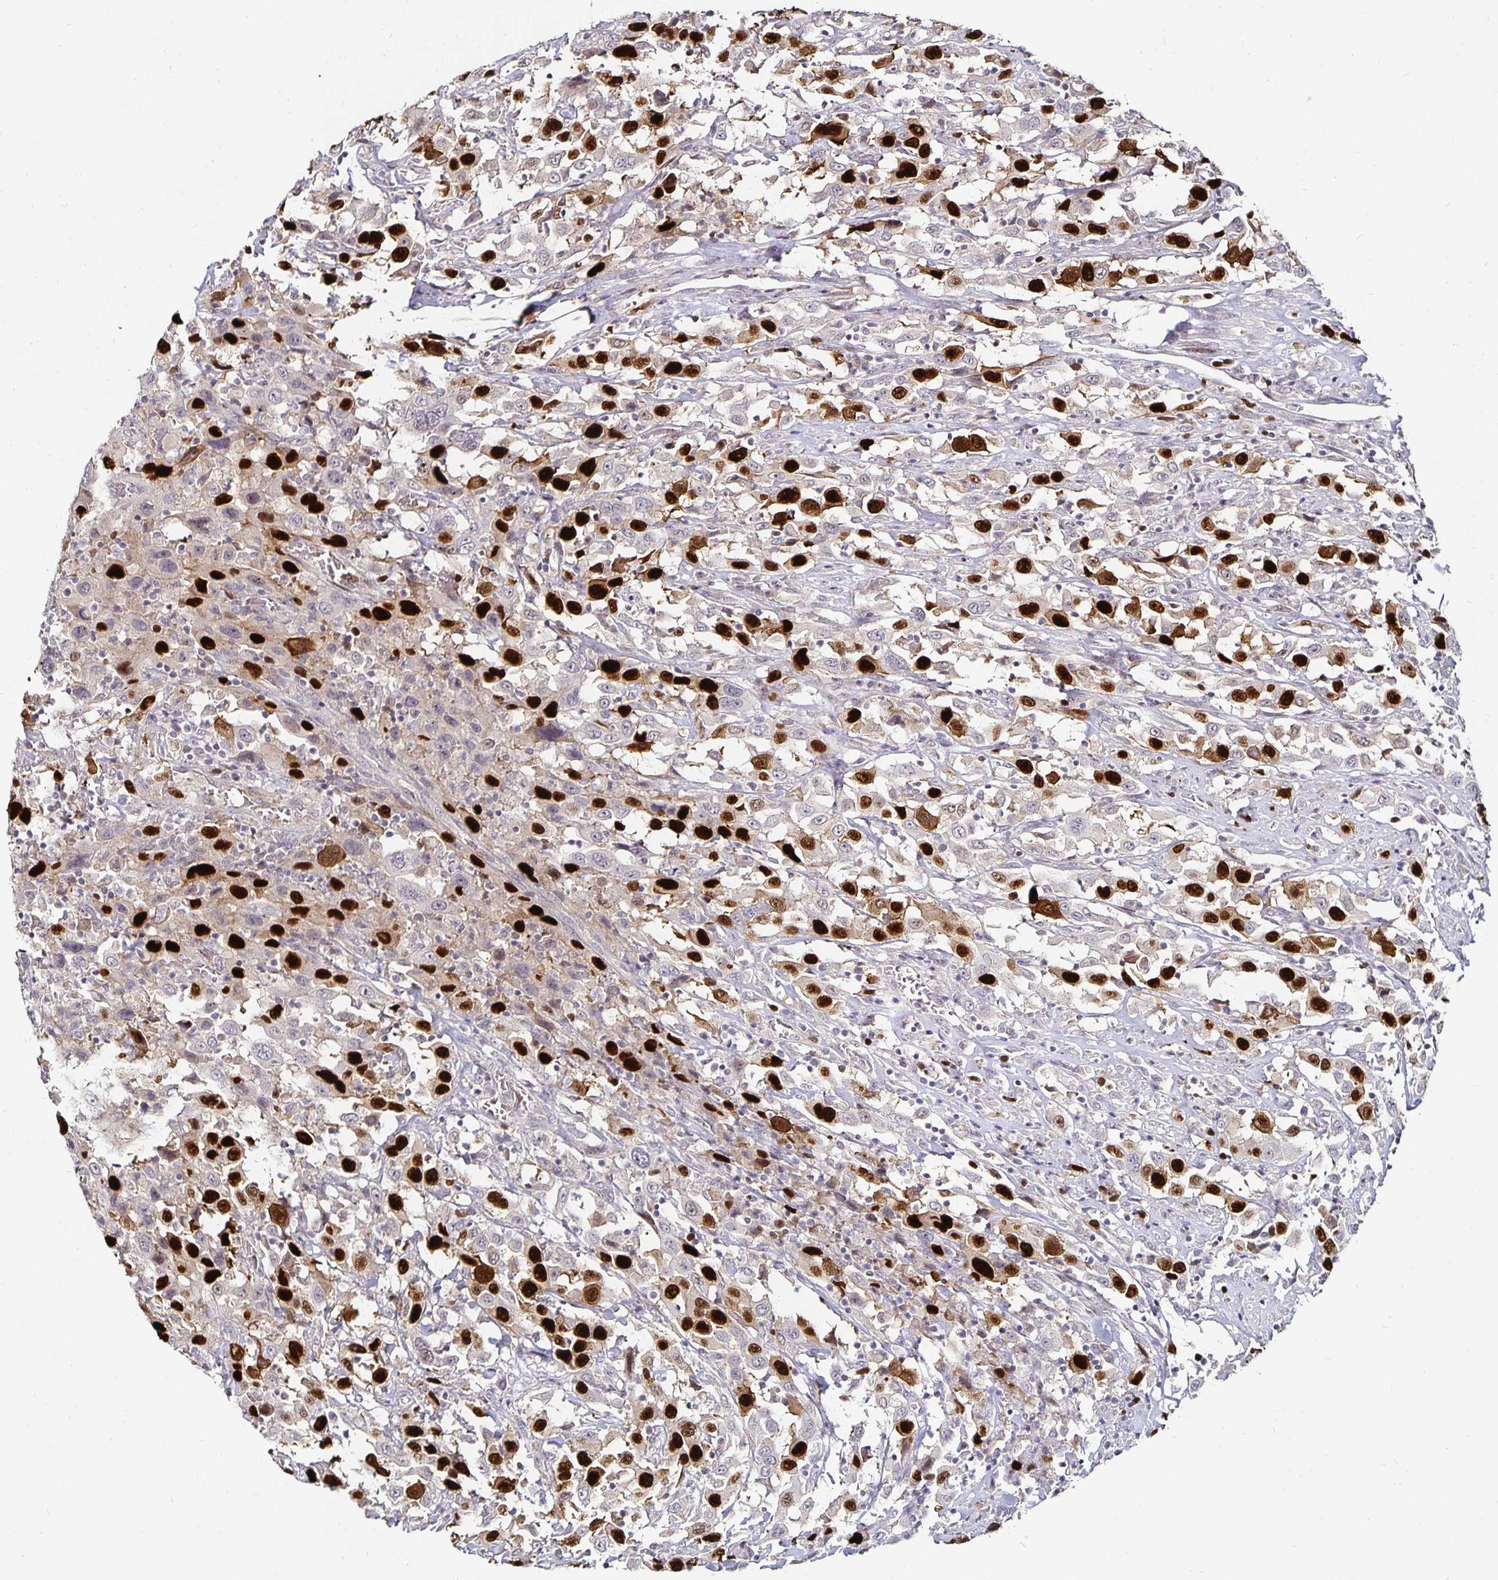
{"staining": {"intensity": "strong", "quantity": ">75%", "location": "nuclear"}, "tissue": "urothelial cancer", "cell_type": "Tumor cells", "image_type": "cancer", "snomed": [{"axis": "morphology", "description": "Urothelial carcinoma, High grade"}, {"axis": "topography", "description": "Urinary bladder"}], "caption": "Human urothelial cancer stained for a protein (brown) reveals strong nuclear positive positivity in about >75% of tumor cells.", "gene": "ANLN", "patient": {"sex": "male", "age": 61}}